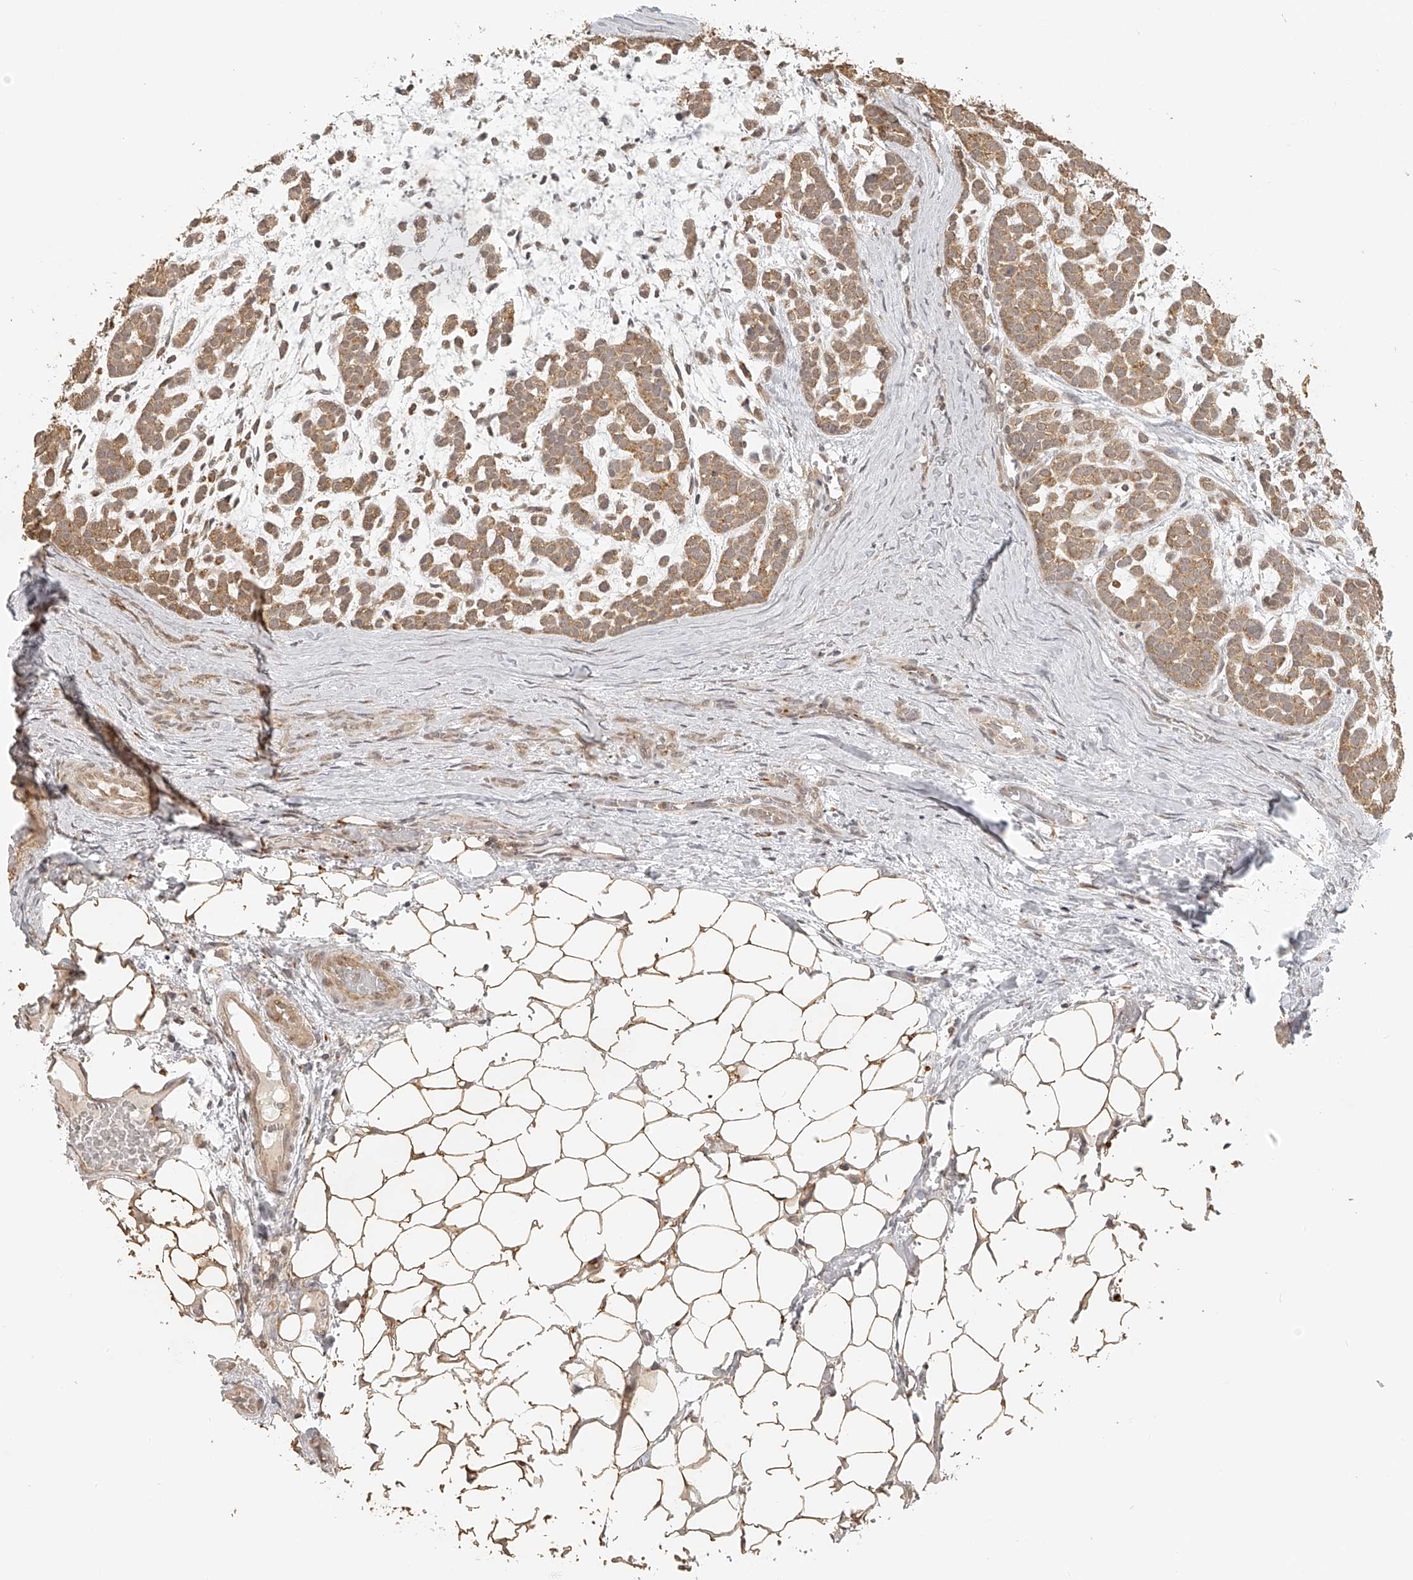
{"staining": {"intensity": "moderate", "quantity": ">75%", "location": "cytoplasmic/membranous"}, "tissue": "head and neck cancer", "cell_type": "Tumor cells", "image_type": "cancer", "snomed": [{"axis": "morphology", "description": "Adenocarcinoma, NOS"}, {"axis": "morphology", "description": "Adenoma, NOS"}, {"axis": "topography", "description": "Head-Neck"}], "caption": "There is medium levels of moderate cytoplasmic/membranous expression in tumor cells of head and neck cancer (adenocarcinoma), as demonstrated by immunohistochemical staining (brown color).", "gene": "BCL2L11", "patient": {"sex": "female", "age": 55}}